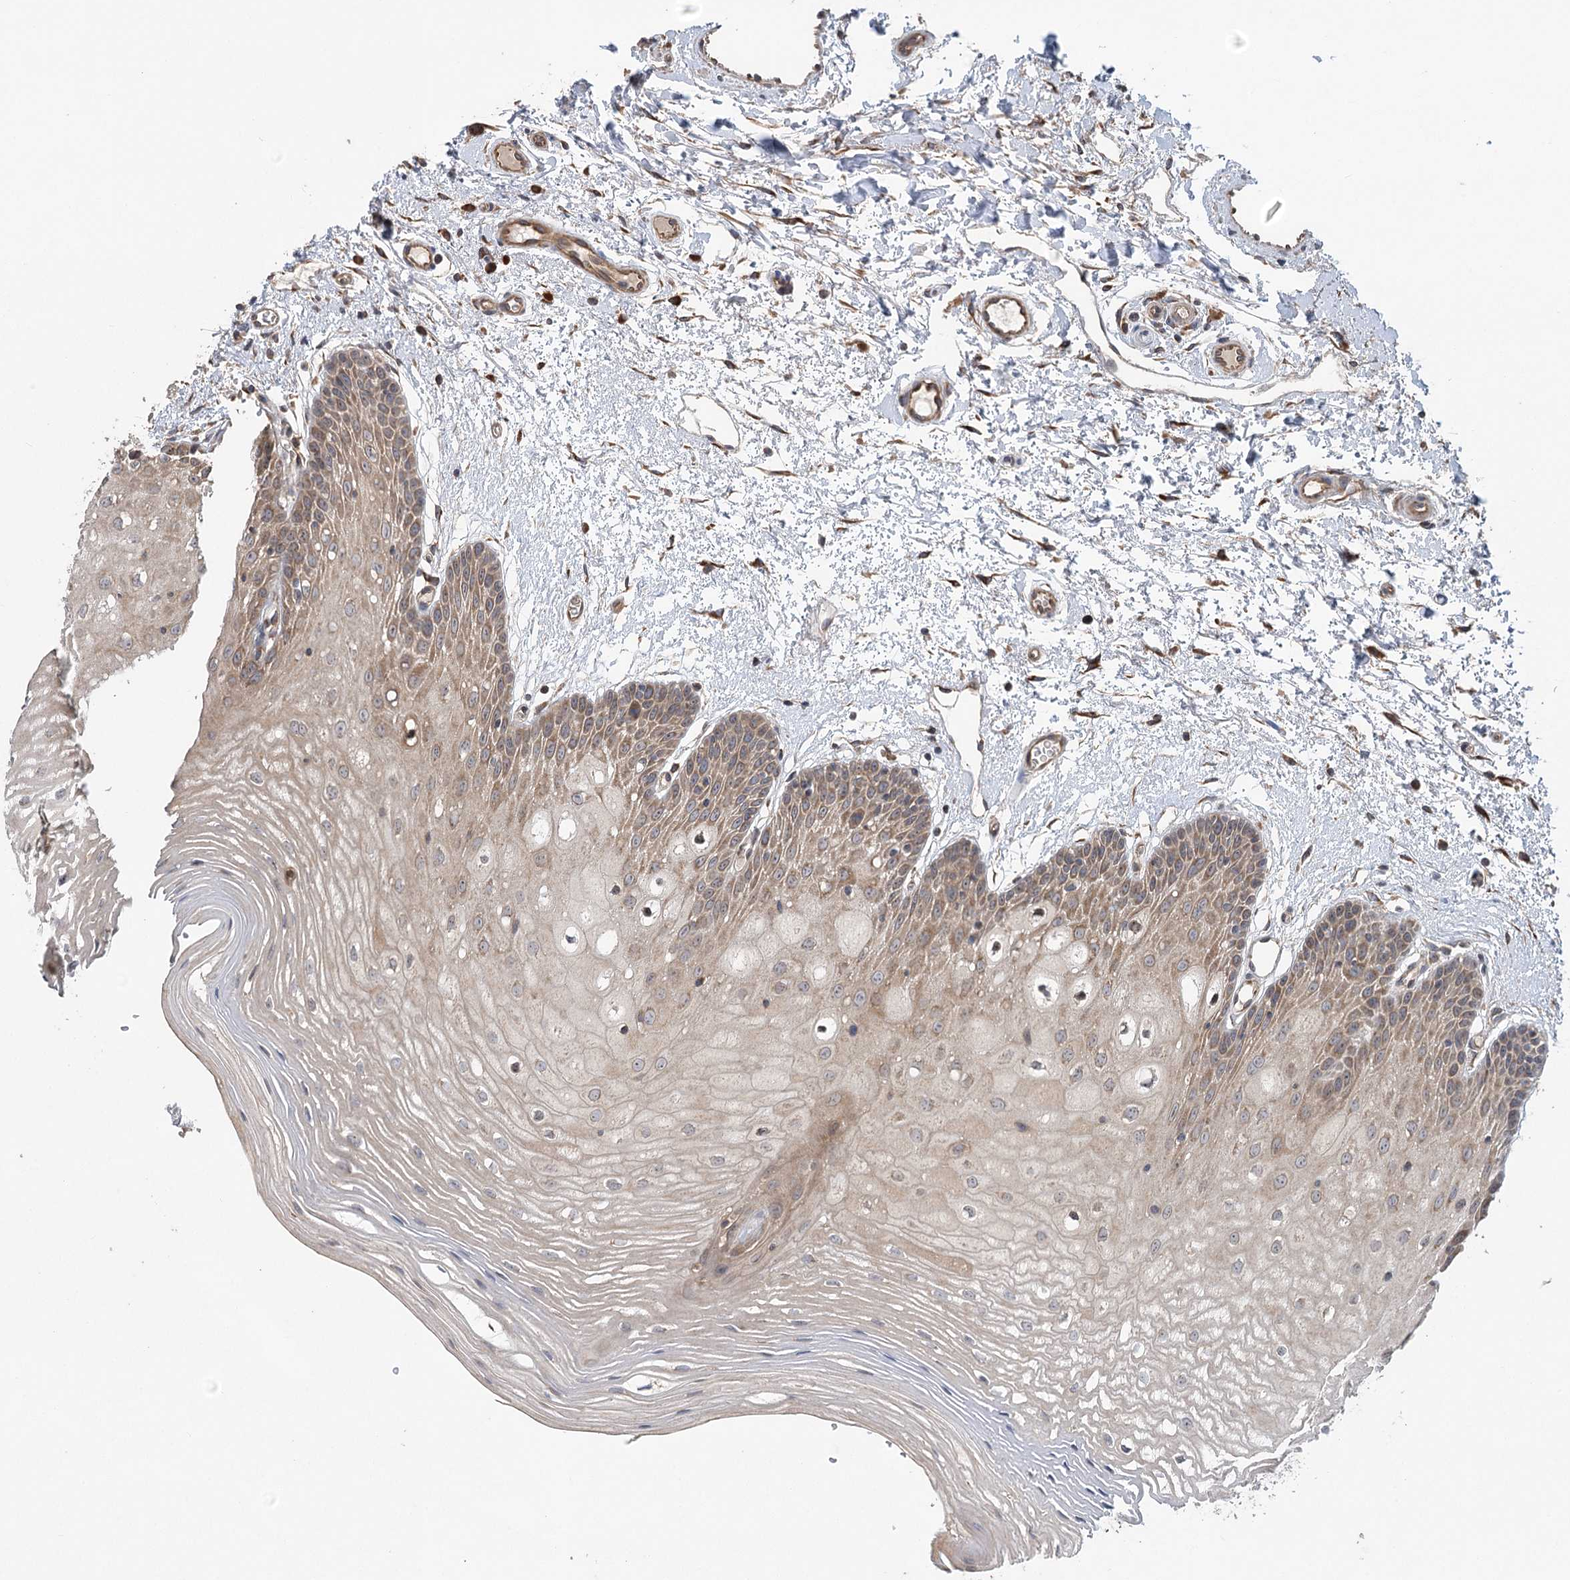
{"staining": {"intensity": "moderate", "quantity": "25%-75%", "location": "cytoplasmic/membranous"}, "tissue": "oral mucosa", "cell_type": "Squamous epithelial cells", "image_type": "normal", "snomed": [{"axis": "morphology", "description": "Normal tissue, NOS"}, {"axis": "topography", "description": "Oral tissue"}, {"axis": "topography", "description": "Tounge, NOS"}], "caption": "Protein staining of normal oral mucosa displays moderate cytoplasmic/membranous positivity in approximately 25%-75% of squamous epithelial cells.", "gene": "RWDD4", "patient": {"sex": "female", "age": 73}}